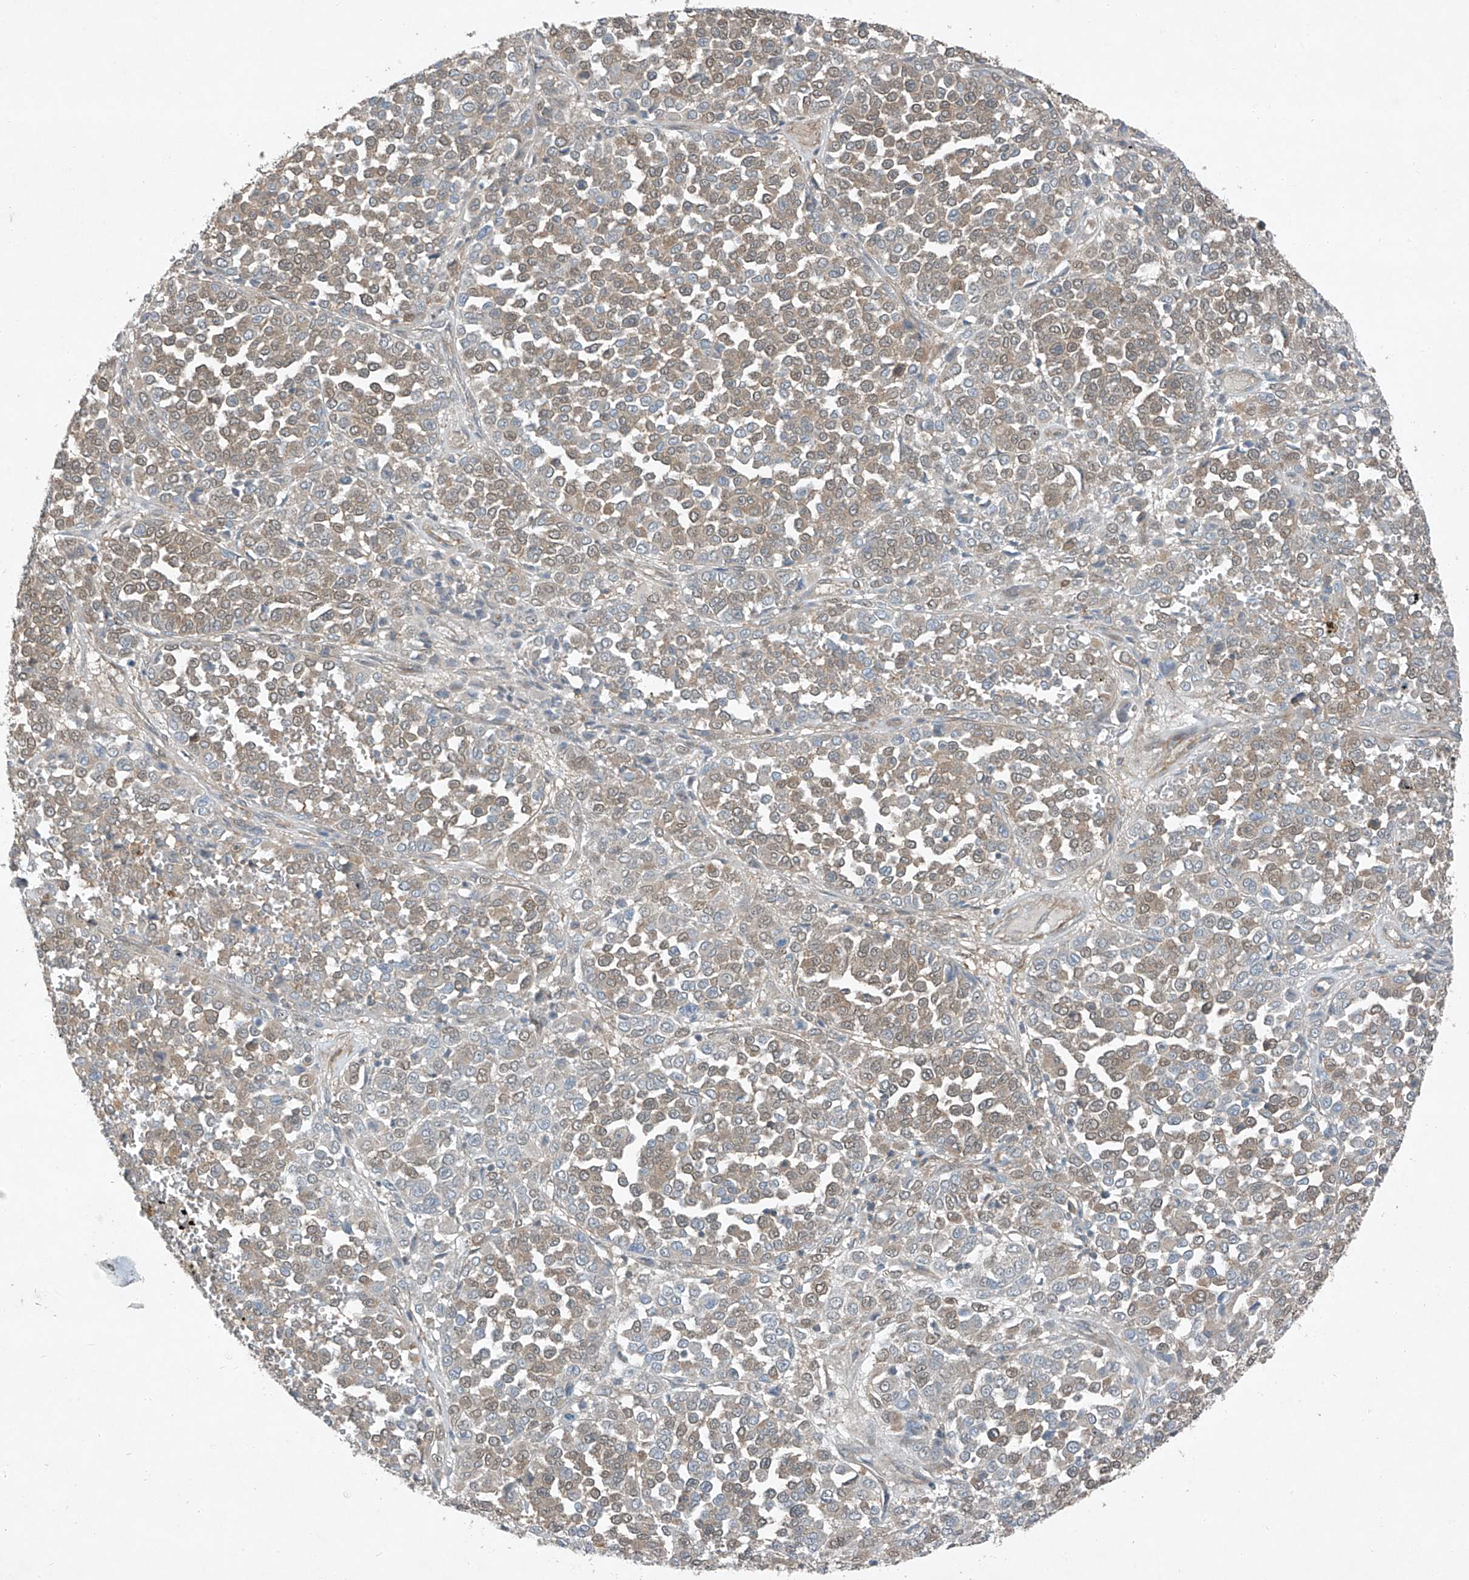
{"staining": {"intensity": "weak", "quantity": "25%-75%", "location": "cytoplasmic/membranous"}, "tissue": "melanoma", "cell_type": "Tumor cells", "image_type": "cancer", "snomed": [{"axis": "morphology", "description": "Malignant melanoma, Metastatic site"}, {"axis": "topography", "description": "Pancreas"}], "caption": "Immunohistochemical staining of human malignant melanoma (metastatic site) reveals low levels of weak cytoplasmic/membranous protein staining in about 25%-75% of tumor cells. (Brightfield microscopy of DAB IHC at high magnification).", "gene": "PPCS", "patient": {"sex": "female", "age": 30}}